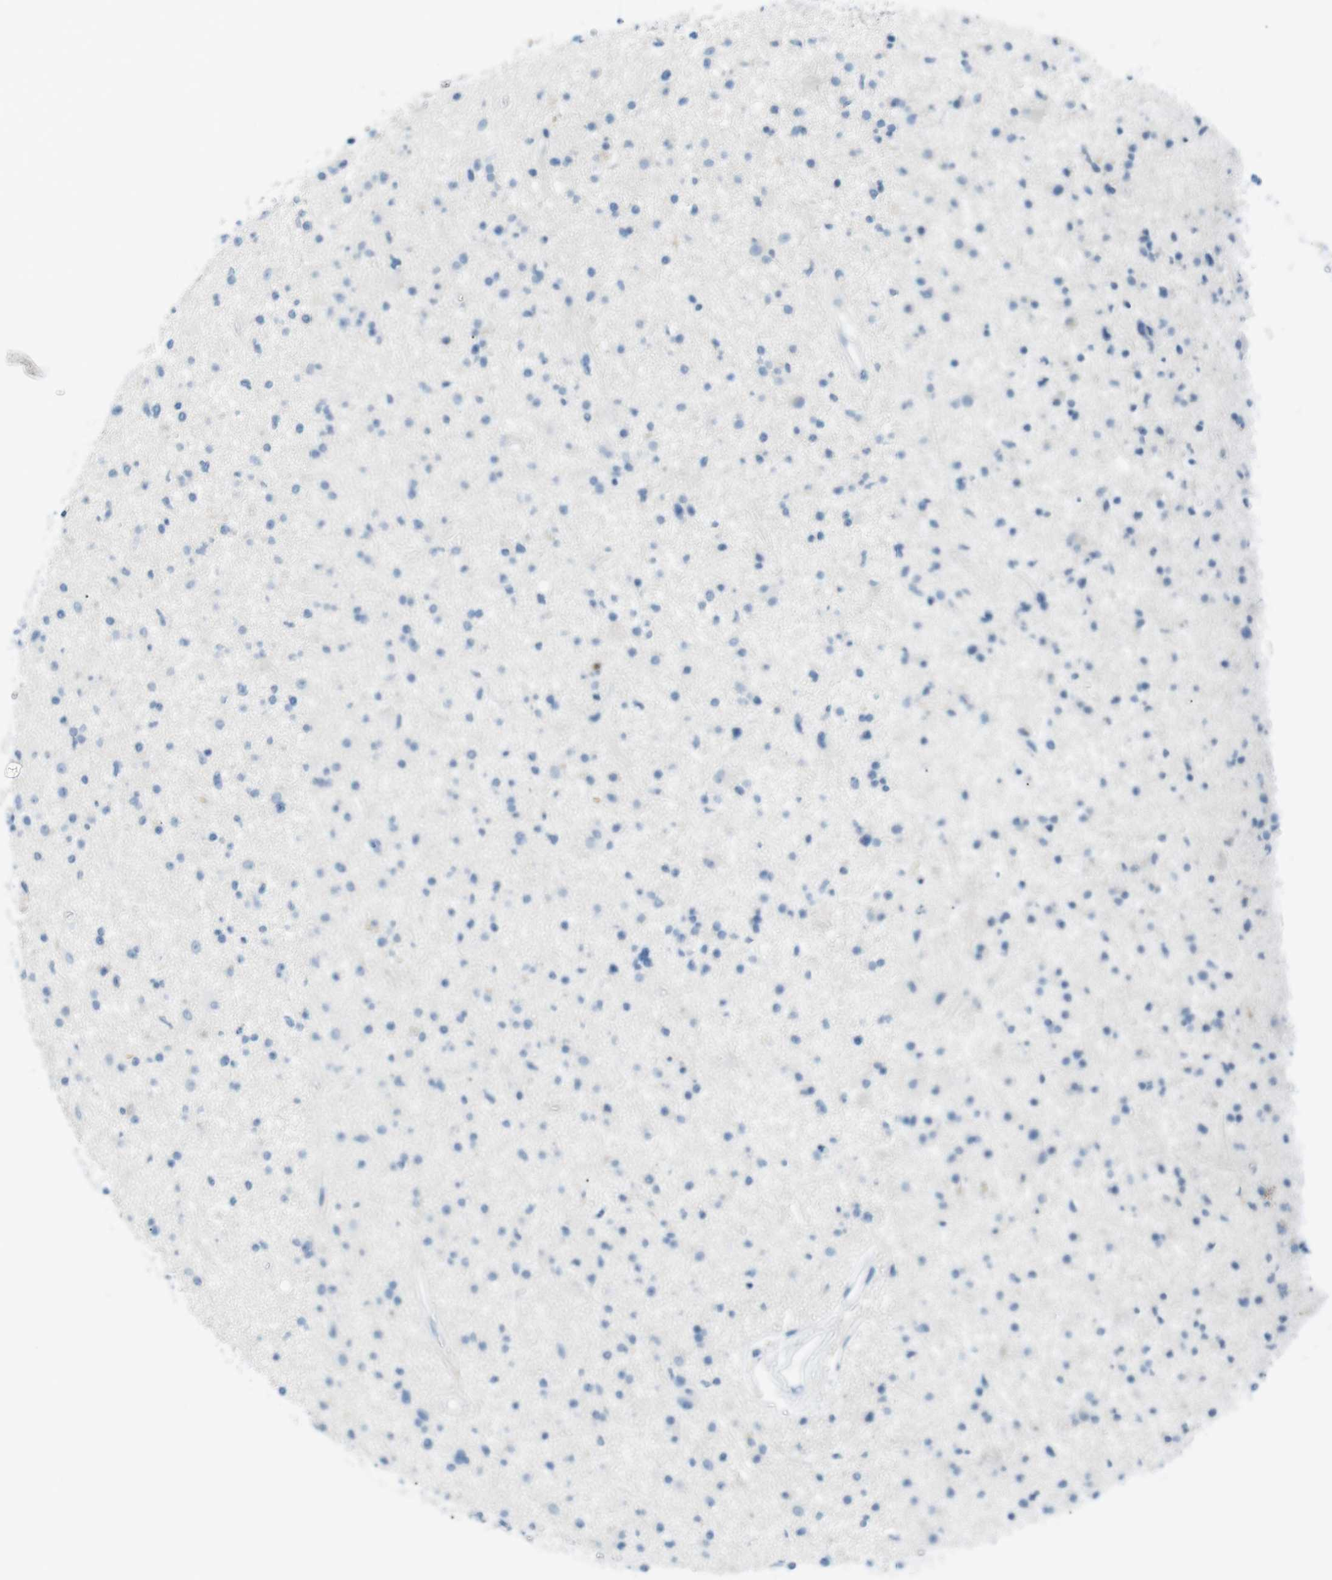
{"staining": {"intensity": "negative", "quantity": "none", "location": "none"}, "tissue": "glioma", "cell_type": "Tumor cells", "image_type": "cancer", "snomed": [{"axis": "morphology", "description": "Glioma, malignant, High grade"}, {"axis": "topography", "description": "Brain"}], "caption": "The photomicrograph reveals no staining of tumor cells in malignant high-grade glioma.", "gene": "AZGP1", "patient": {"sex": "male", "age": 33}}